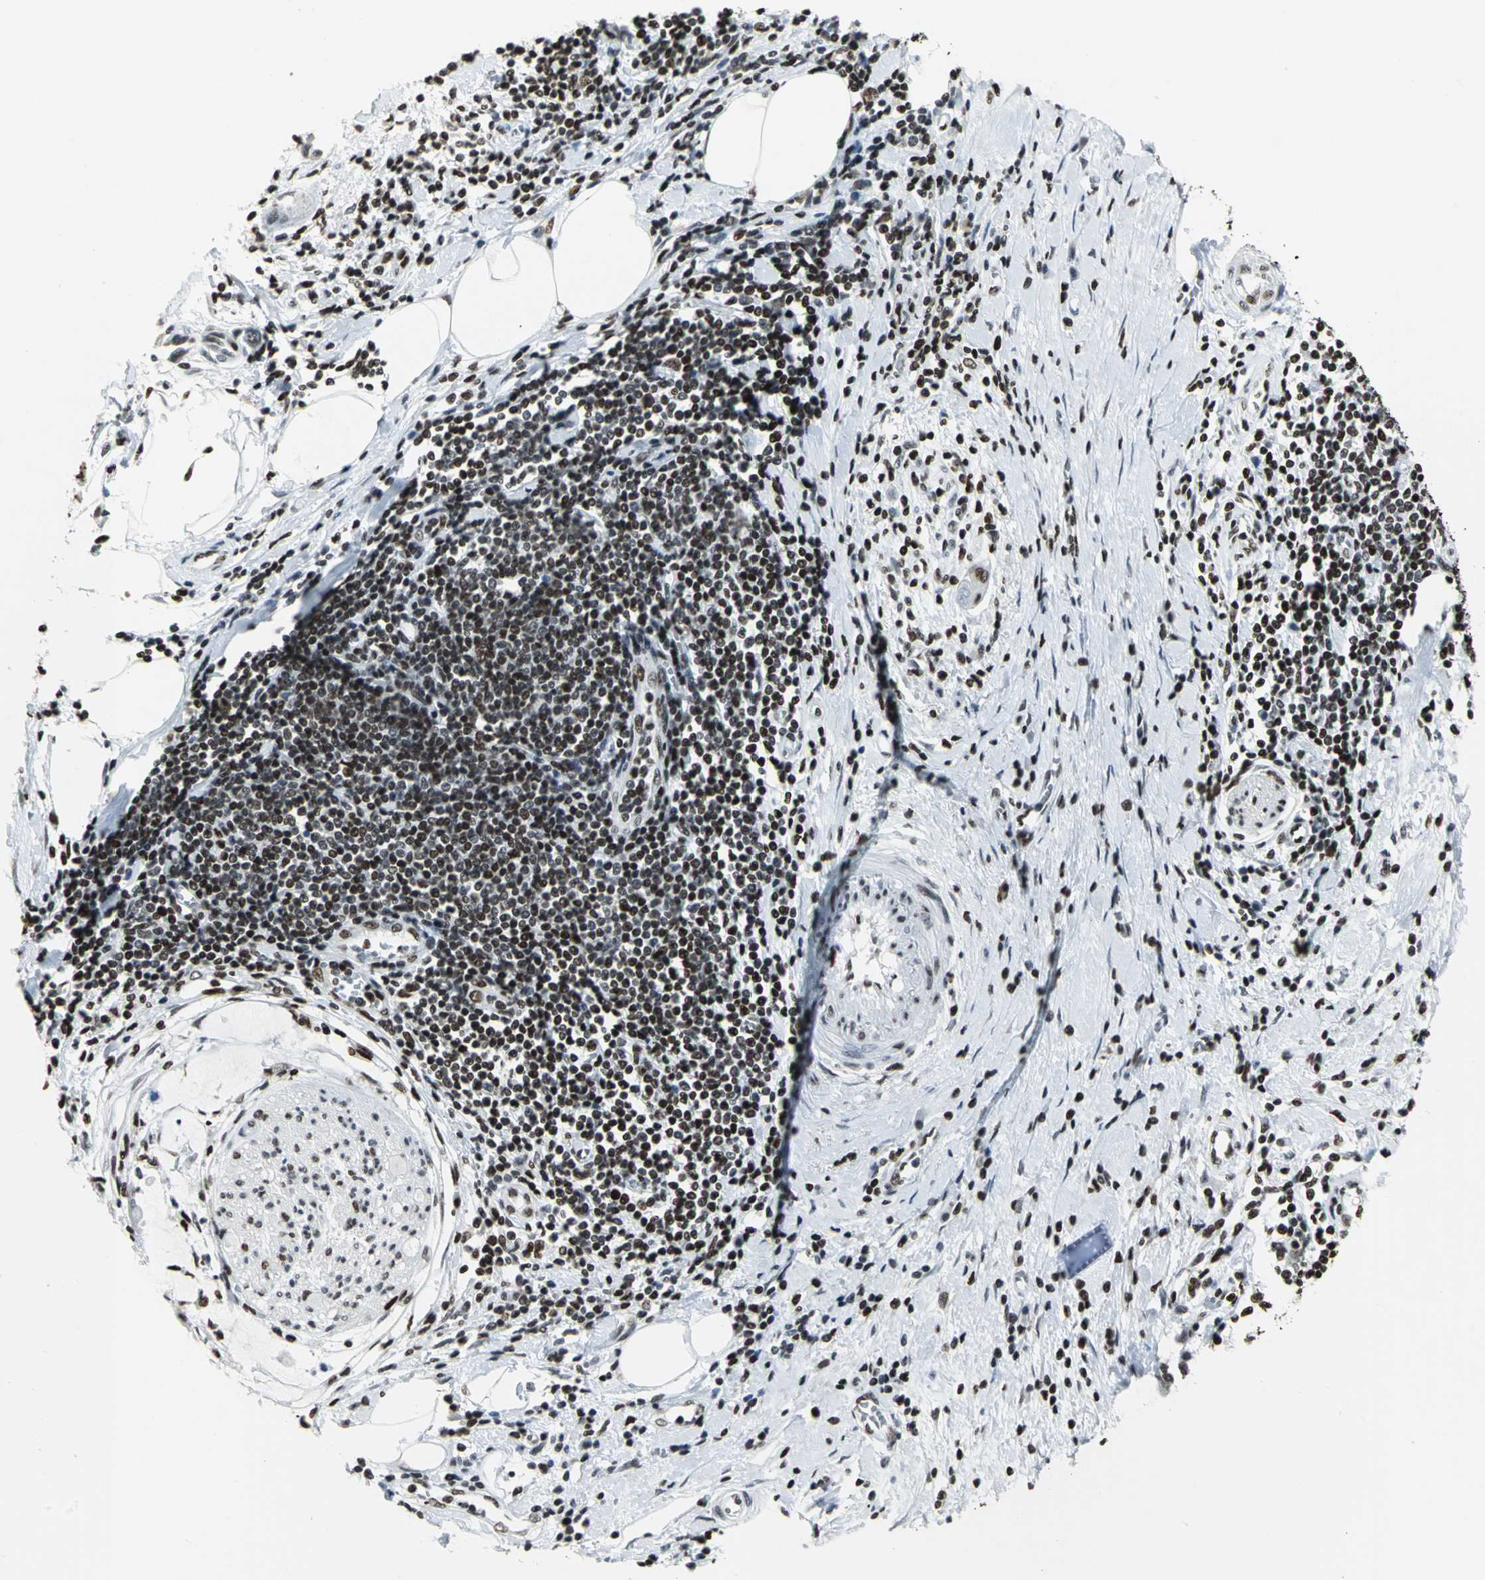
{"staining": {"intensity": "strong", "quantity": ">75%", "location": "nuclear"}, "tissue": "pancreatic cancer", "cell_type": "Tumor cells", "image_type": "cancer", "snomed": [{"axis": "morphology", "description": "Adenocarcinoma, NOS"}, {"axis": "morphology", "description": "Adenocarcinoma, metastatic, NOS"}, {"axis": "topography", "description": "Lymph node"}, {"axis": "topography", "description": "Pancreas"}, {"axis": "topography", "description": "Duodenum"}], "caption": "Pancreatic cancer stained with a brown dye demonstrates strong nuclear positive positivity in about >75% of tumor cells.", "gene": "HNRNPD", "patient": {"sex": "female", "age": 64}}